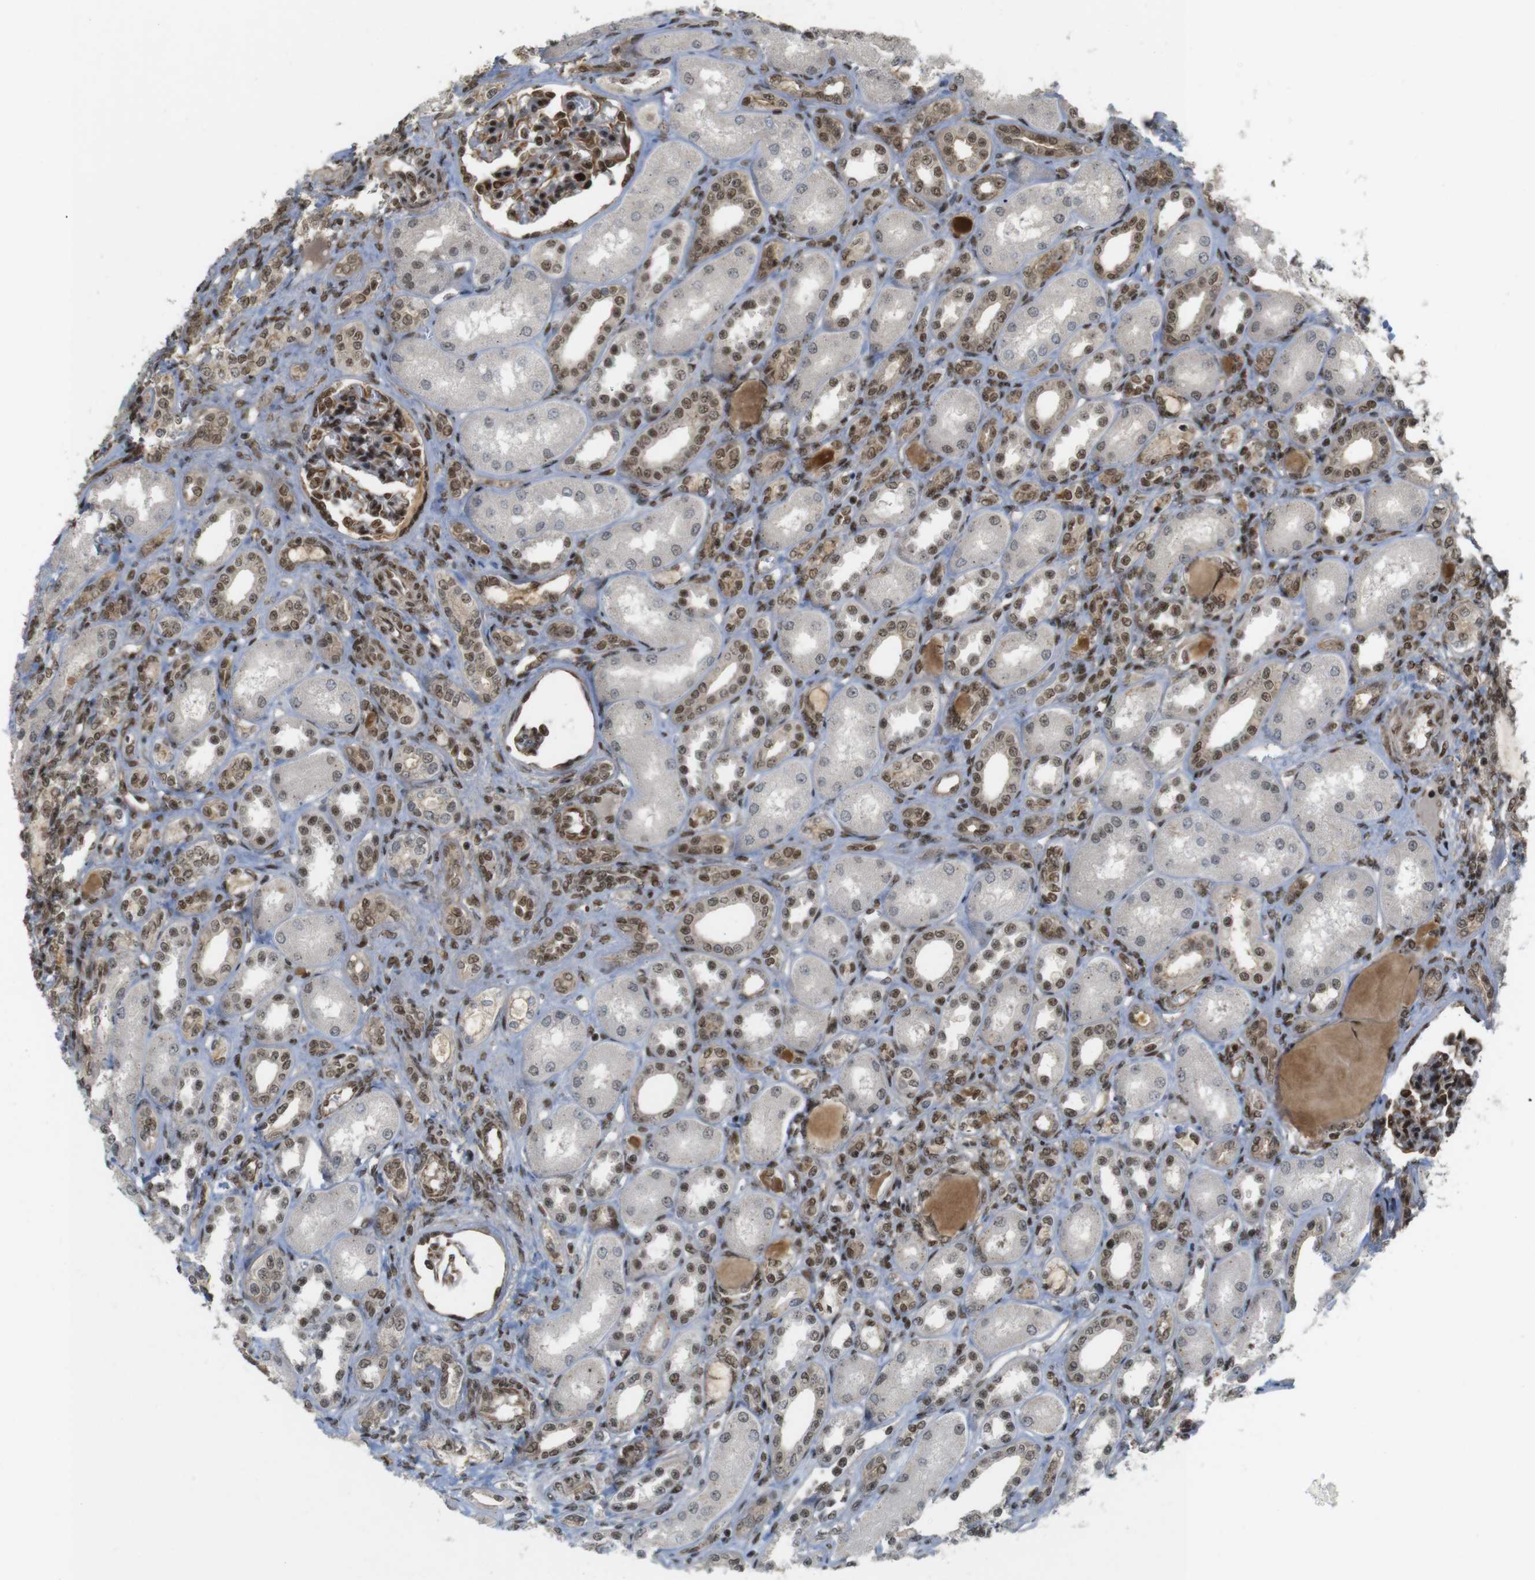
{"staining": {"intensity": "moderate", "quantity": "25%-75%", "location": "cytoplasmic/membranous,nuclear"}, "tissue": "kidney", "cell_type": "Cells in glomeruli", "image_type": "normal", "snomed": [{"axis": "morphology", "description": "Normal tissue, NOS"}, {"axis": "topography", "description": "Kidney"}], "caption": "IHC photomicrograph of normal kidney: kidney stained using immunohistochemistry (IHC) exhibits medium levels of moderate protein expression localized specifically in the cytoplasmic/membranous,nuclear of cells in glomeruli, appearing as a cytoplasmic/membranous,nuclear brown color.", "gene": "SP2", "patient": {"sex": "male", "age": 7}}